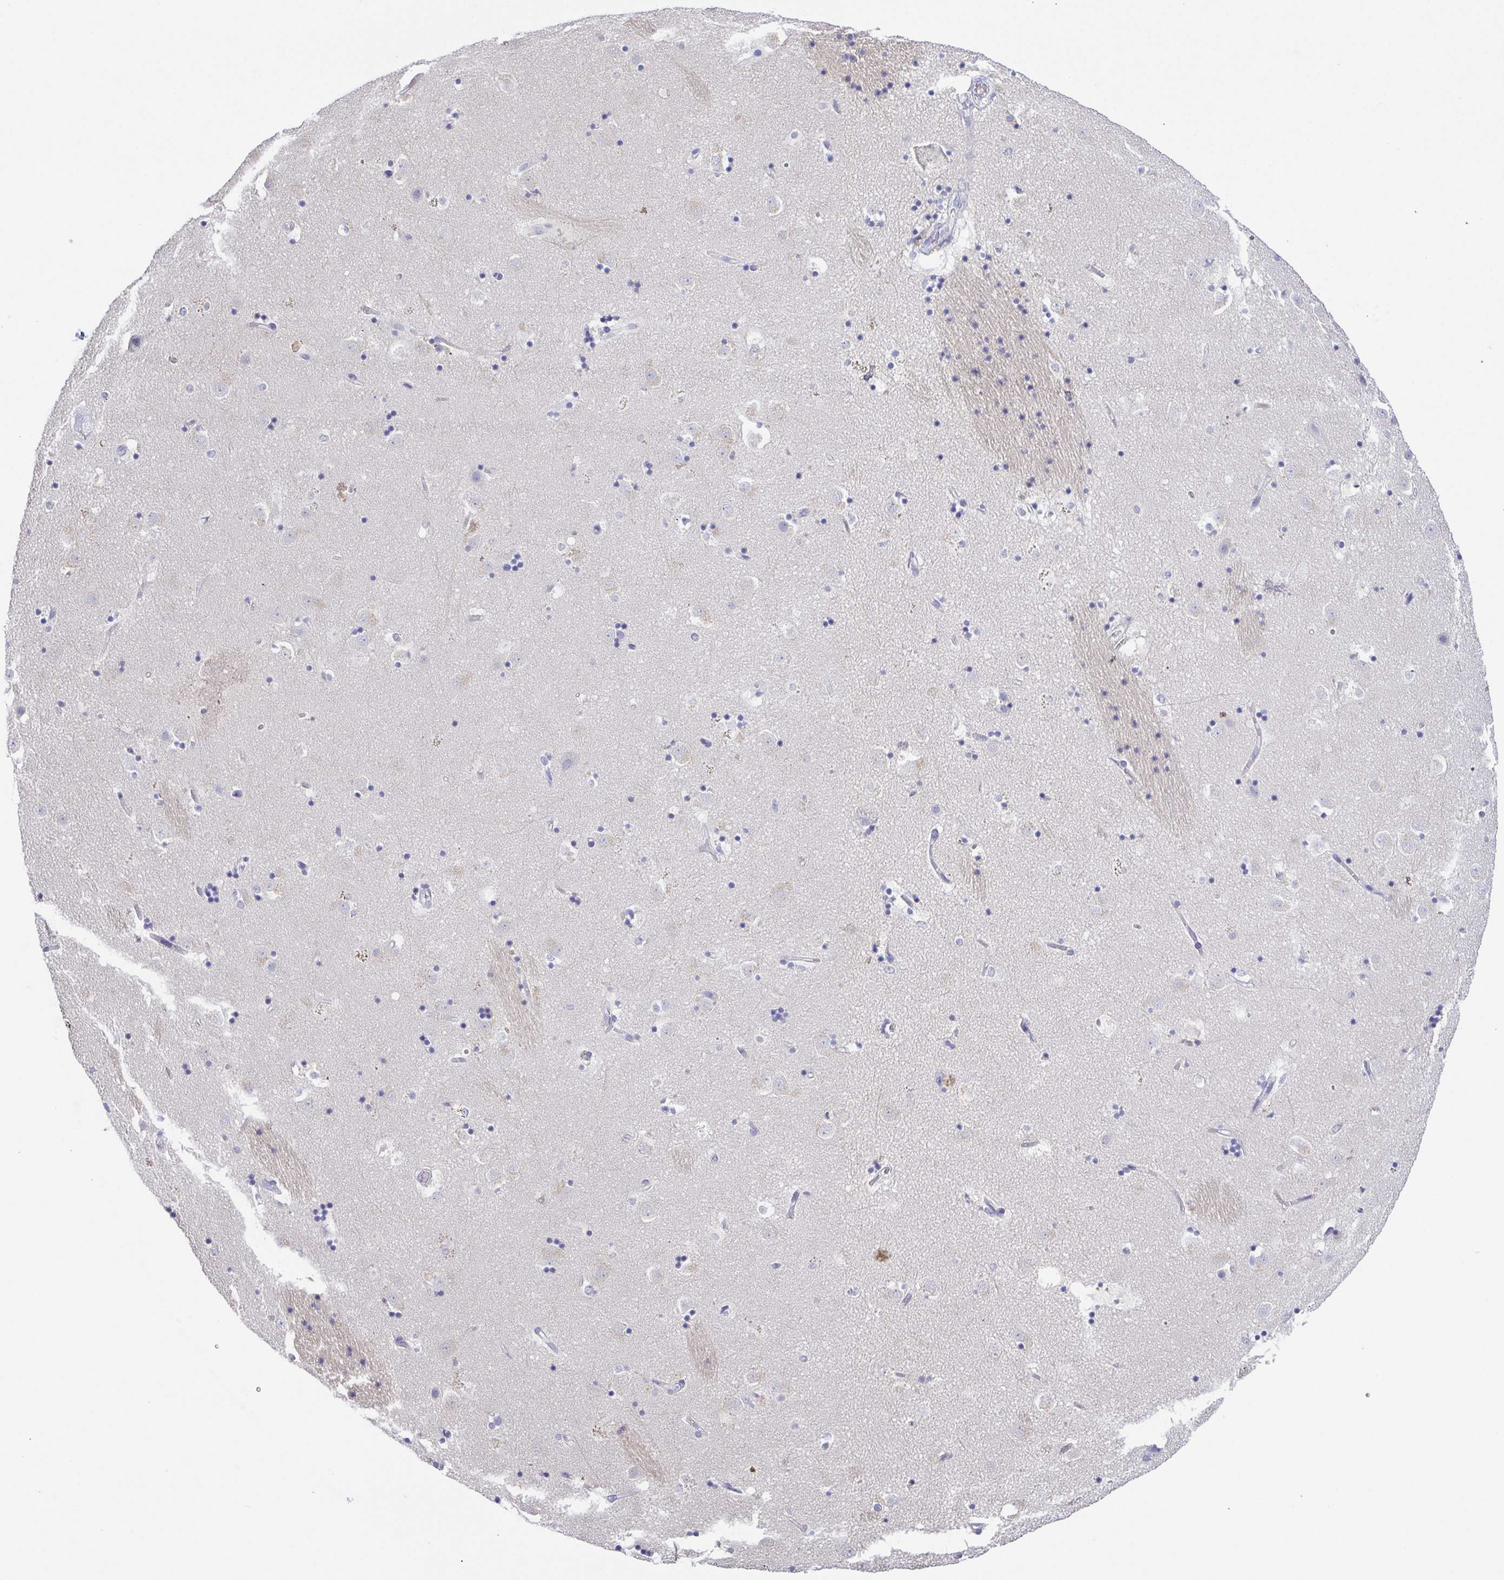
{"staining": {"intensity": "negative", "quantity": "none", "location": "none"}, "tissue": "caudate", "cell_type": "Glial cells", "image_type": "normal", "snomed": [{"axis": "morphology", "description": "Normal tissue, NOS"}, {"axis": "topography", "description": "Lateral ventricle wall"}], "caption": "Micrograph shows no protein expression in glial cells of normal caudate.", "gene": "PKDREJ", "patient": {"sex": "male", "age": 58}}